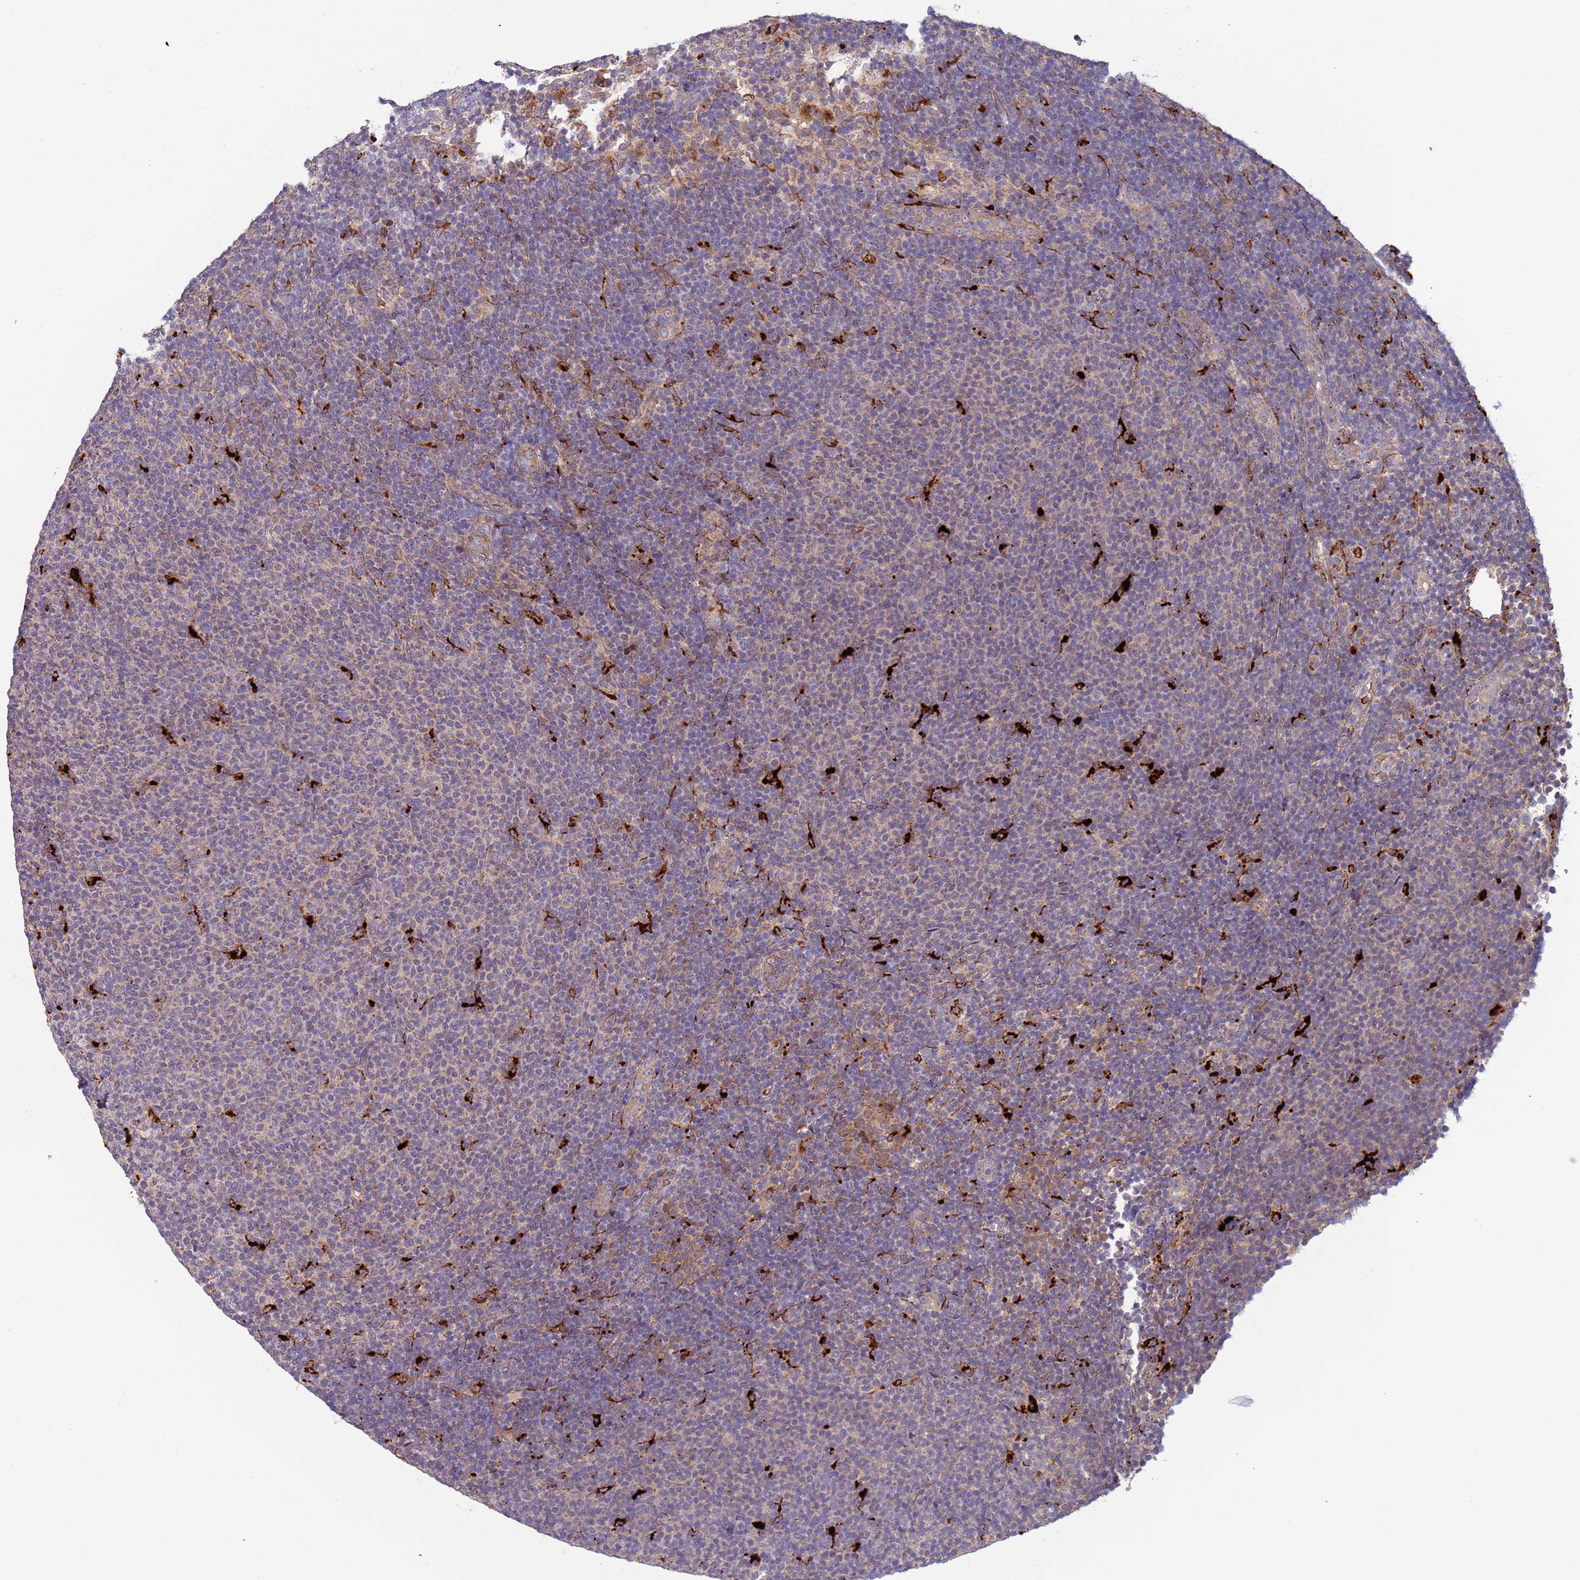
{"staining": {"intensity": "weak", "quantity": "25%-75%", "location": "cytoplasmic/membranous"}, "tissue": "lymphoma", "cell_type": "Tumor cells", "image_type": "cancer", "snomed": [{"axis": "morphology", "description": "Malignant lymphoma, non-Hodgkin's type, Low grade"}, {"axis": "topography", "description": "Lymph node"}], "caption": "Immunohistochemical staining of human lymphoma shows low levels of weak cytoplasmic/membranous protein expression in about 25%-75% of tumor cells. Nuclei are stained in blue.", "gene": "VPS36", "patient": {"sex": "male", "age": 66}}